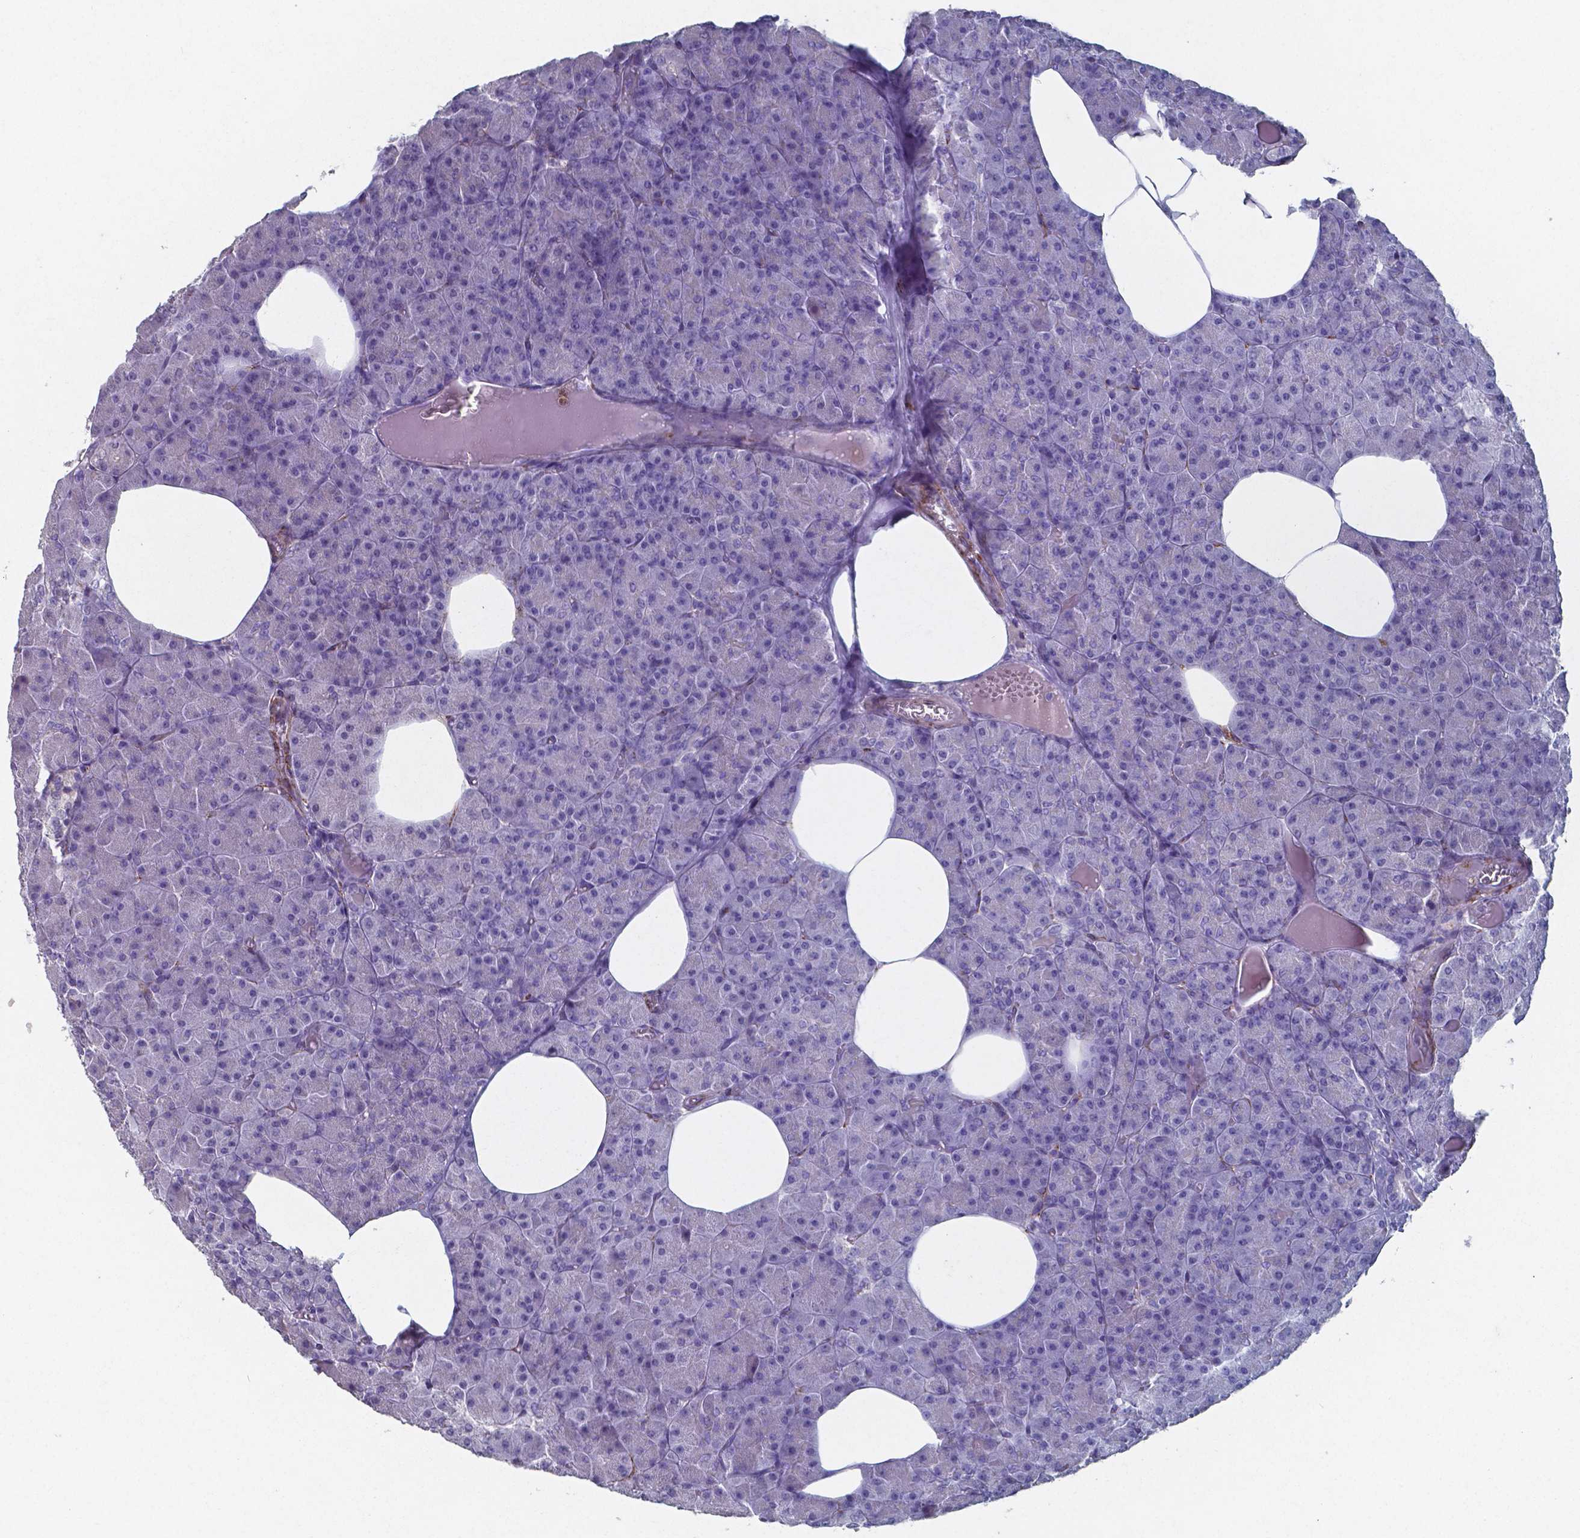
{"staining": {"intensity": "negative", "quantity": "none", "location": "none"}, "tissue": "pancreas", "cell_type": "Exocrine glandular cells", "image_type": "normal", "snomed": [{"axis": "morphology", "description": "Normal tissue, NOS"}, {"axis": "topography", "description": "Pancreas"}], "caption": "Immunohistochemistry image of benign human pancreas stained for a protein (brown), which shows no positivity in exocrine glandular cells.", "gene": "PLA2R1", "patient": {"sex": "female", "age": 45}}